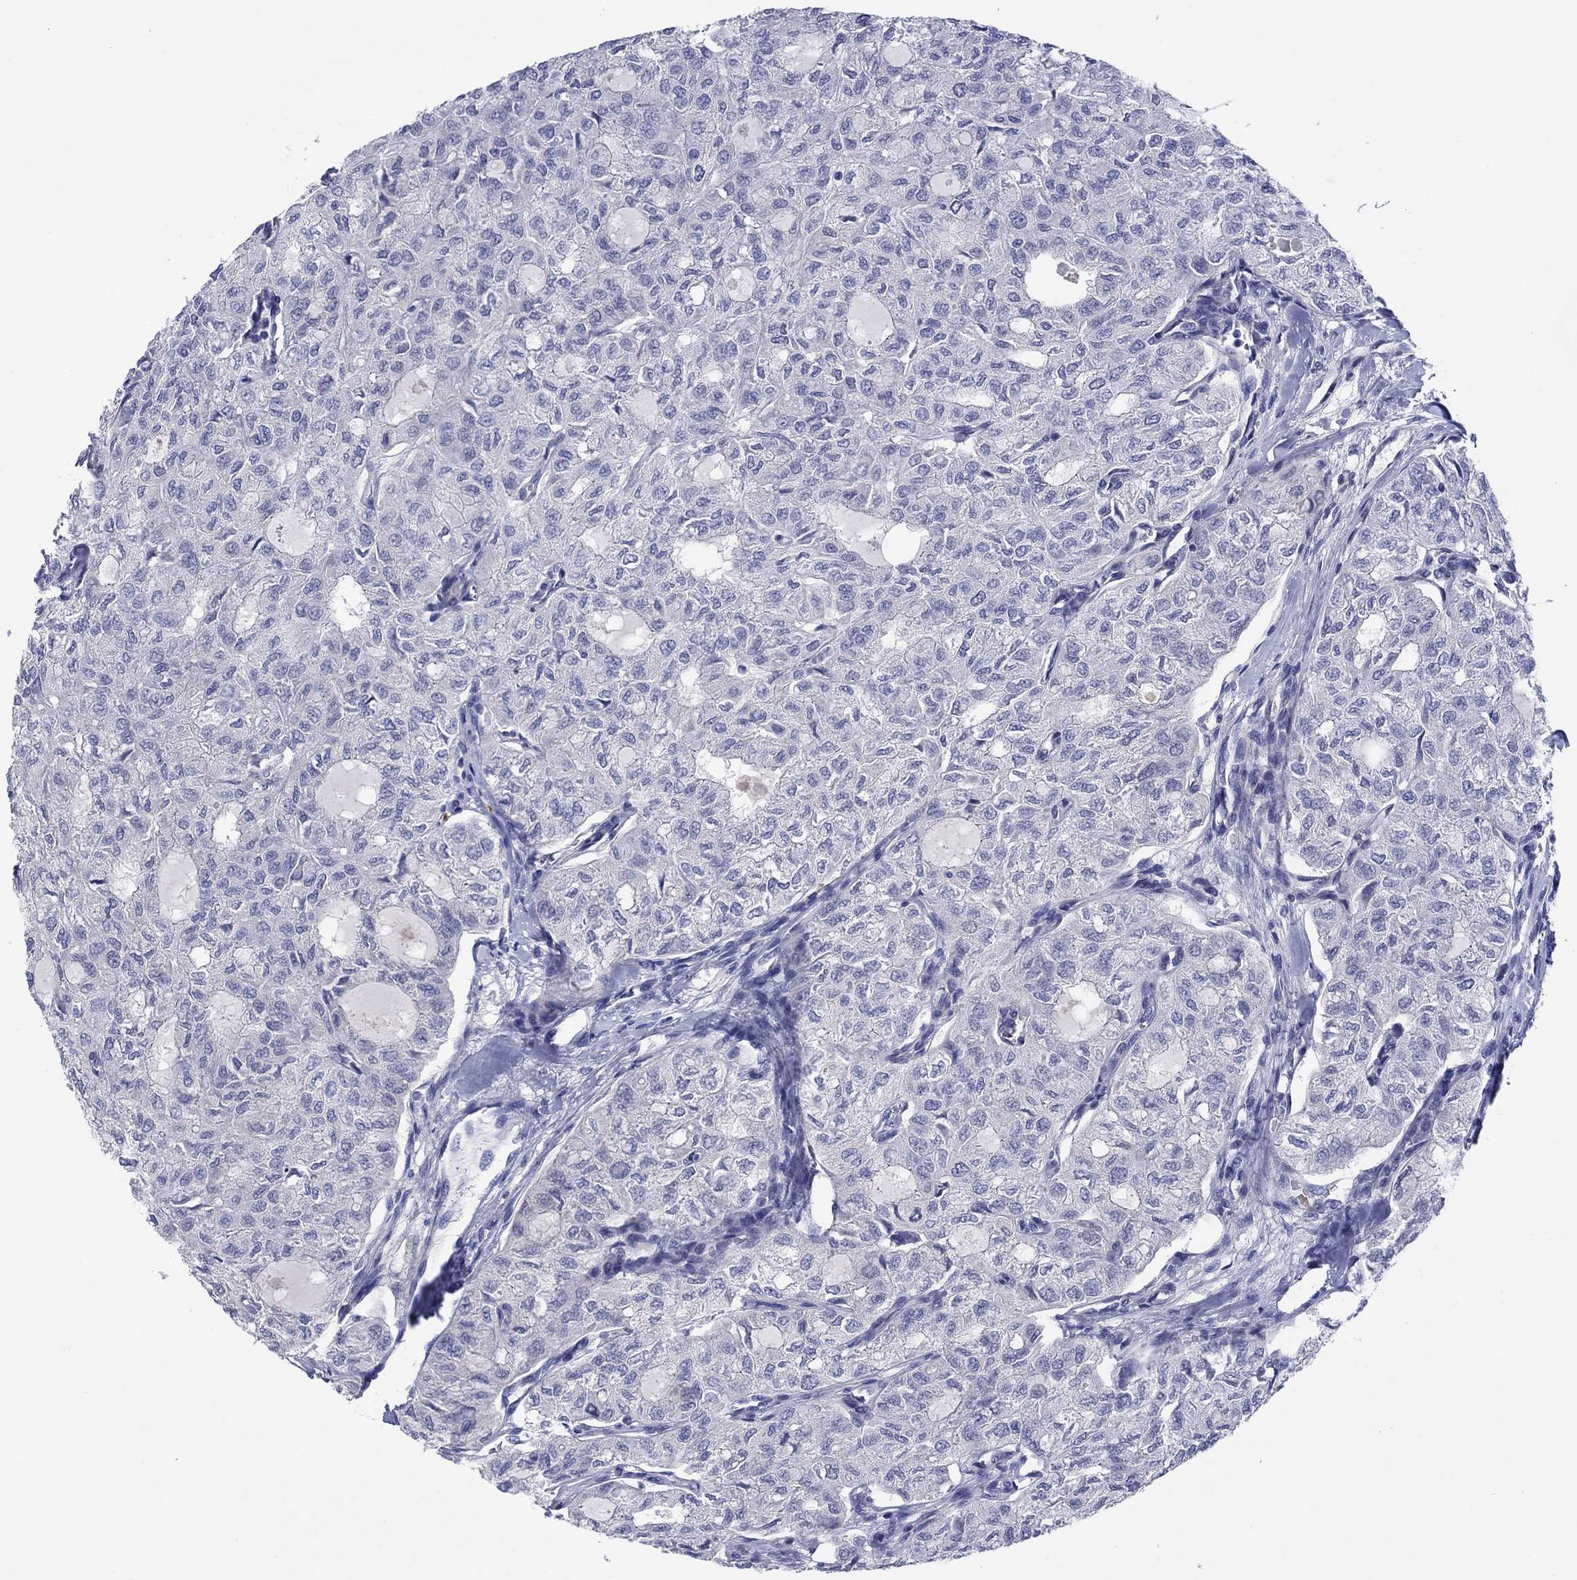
{"staining": {"intensity": "negative", "quantity": "none", "location": "none"}, "tissue": "thyroid cancer", "cell_type": "Tumor cells", "image_type": "cancer", "snomed": [{"axis": "morphology", "description": "Follicular adenoma carcinoma, NOS"}, {"axis": "topography", "description": "Thyroid gland"}], "caption": "An image of thyroid cancer (follicular adenoma carcinoma) stained for a protein displays no brown staining in tumor cells.", "gene": "HDC", "patient": {"sex": "male", "age": 75}}